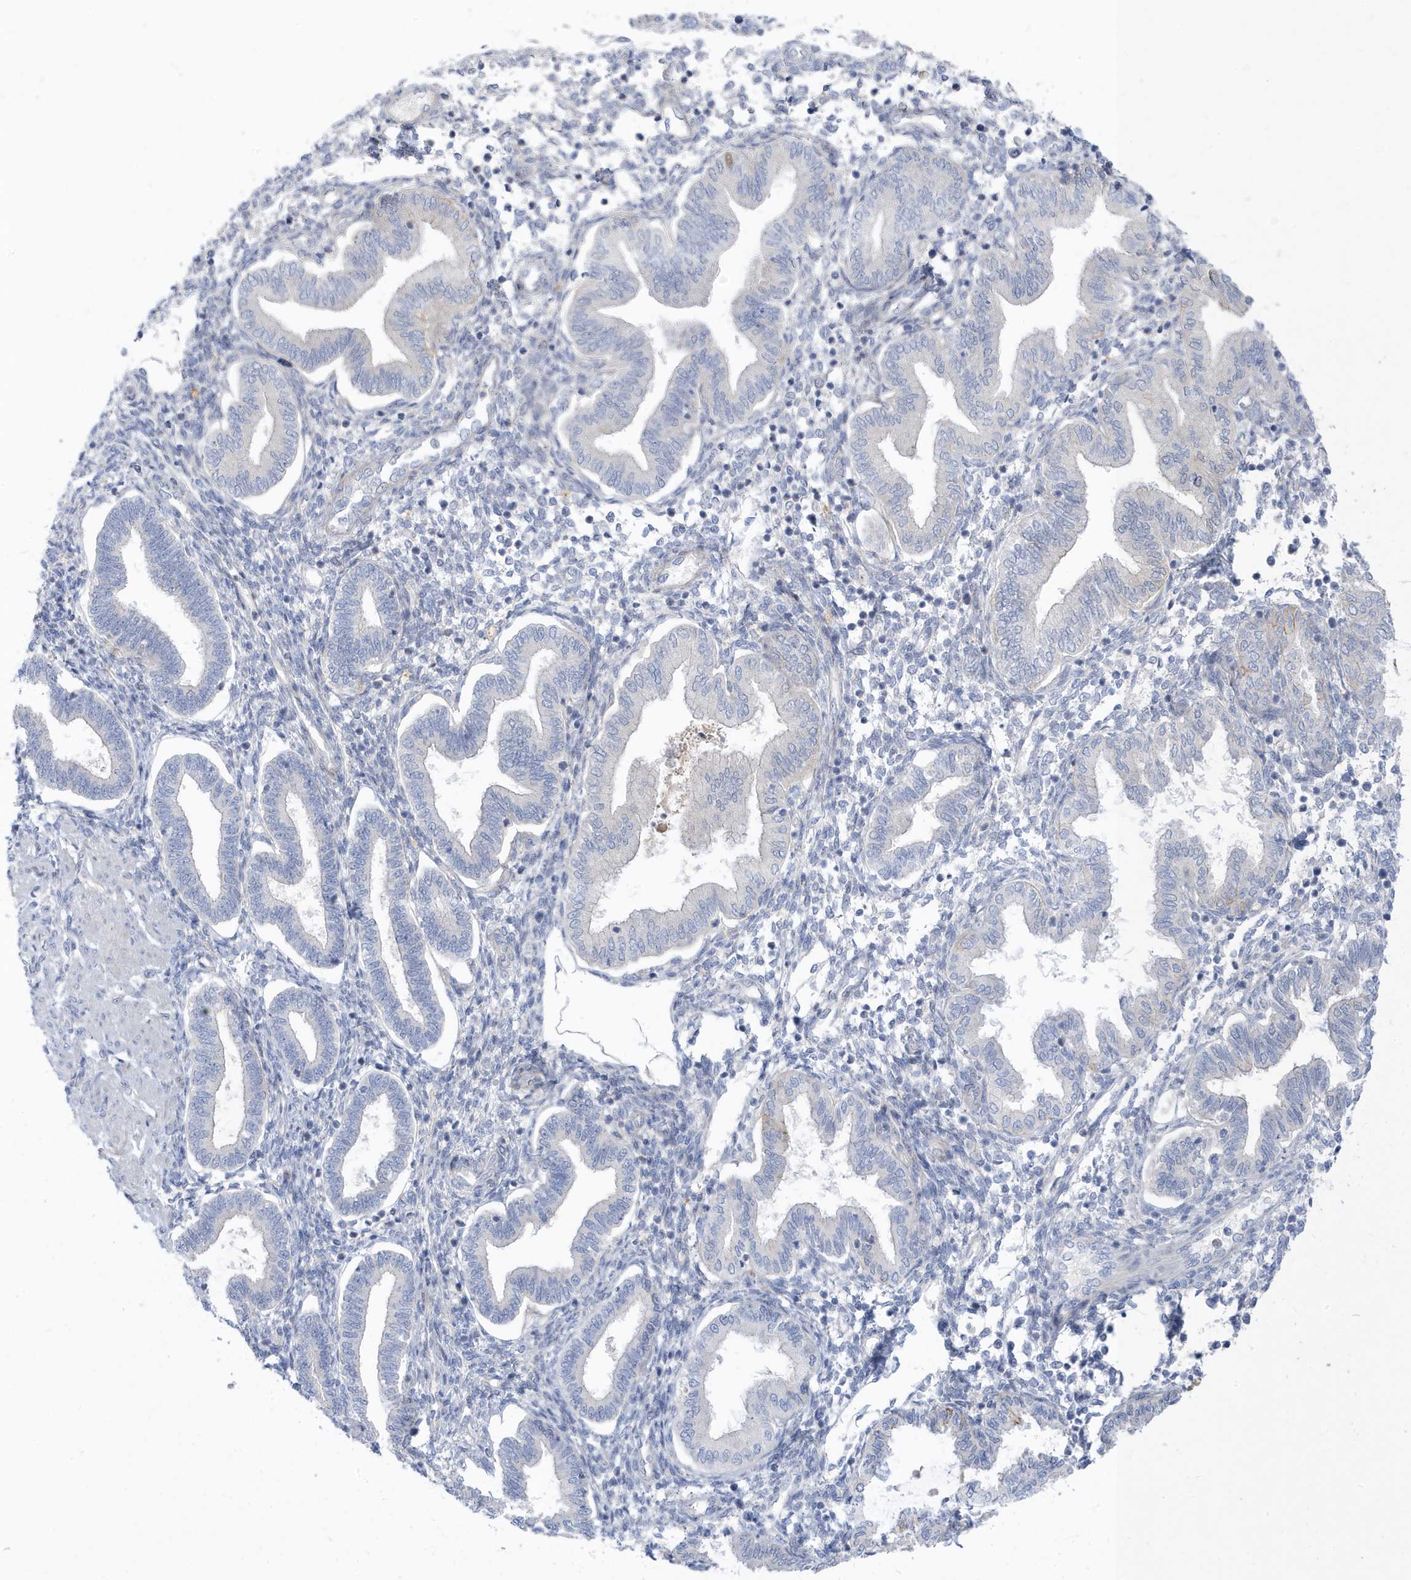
{"staining": {"intensity": "negative", "quantity": "none", "location": "none"}, "tissue": "endometrium", "cell_type": "Cells in endometrial stroma", "image_type": "normal", "snomed": [{"axis": "morphology", "description": "Normal tissue, NOS"}, {"axis": "topography", "description": "Endometrium"}], "caption": "The micrograph shows no staining of cells in endometrial stroma in normal endometrium.", "gene": "ATP13A5", "patient": {"sex": "female", "age": 53}}